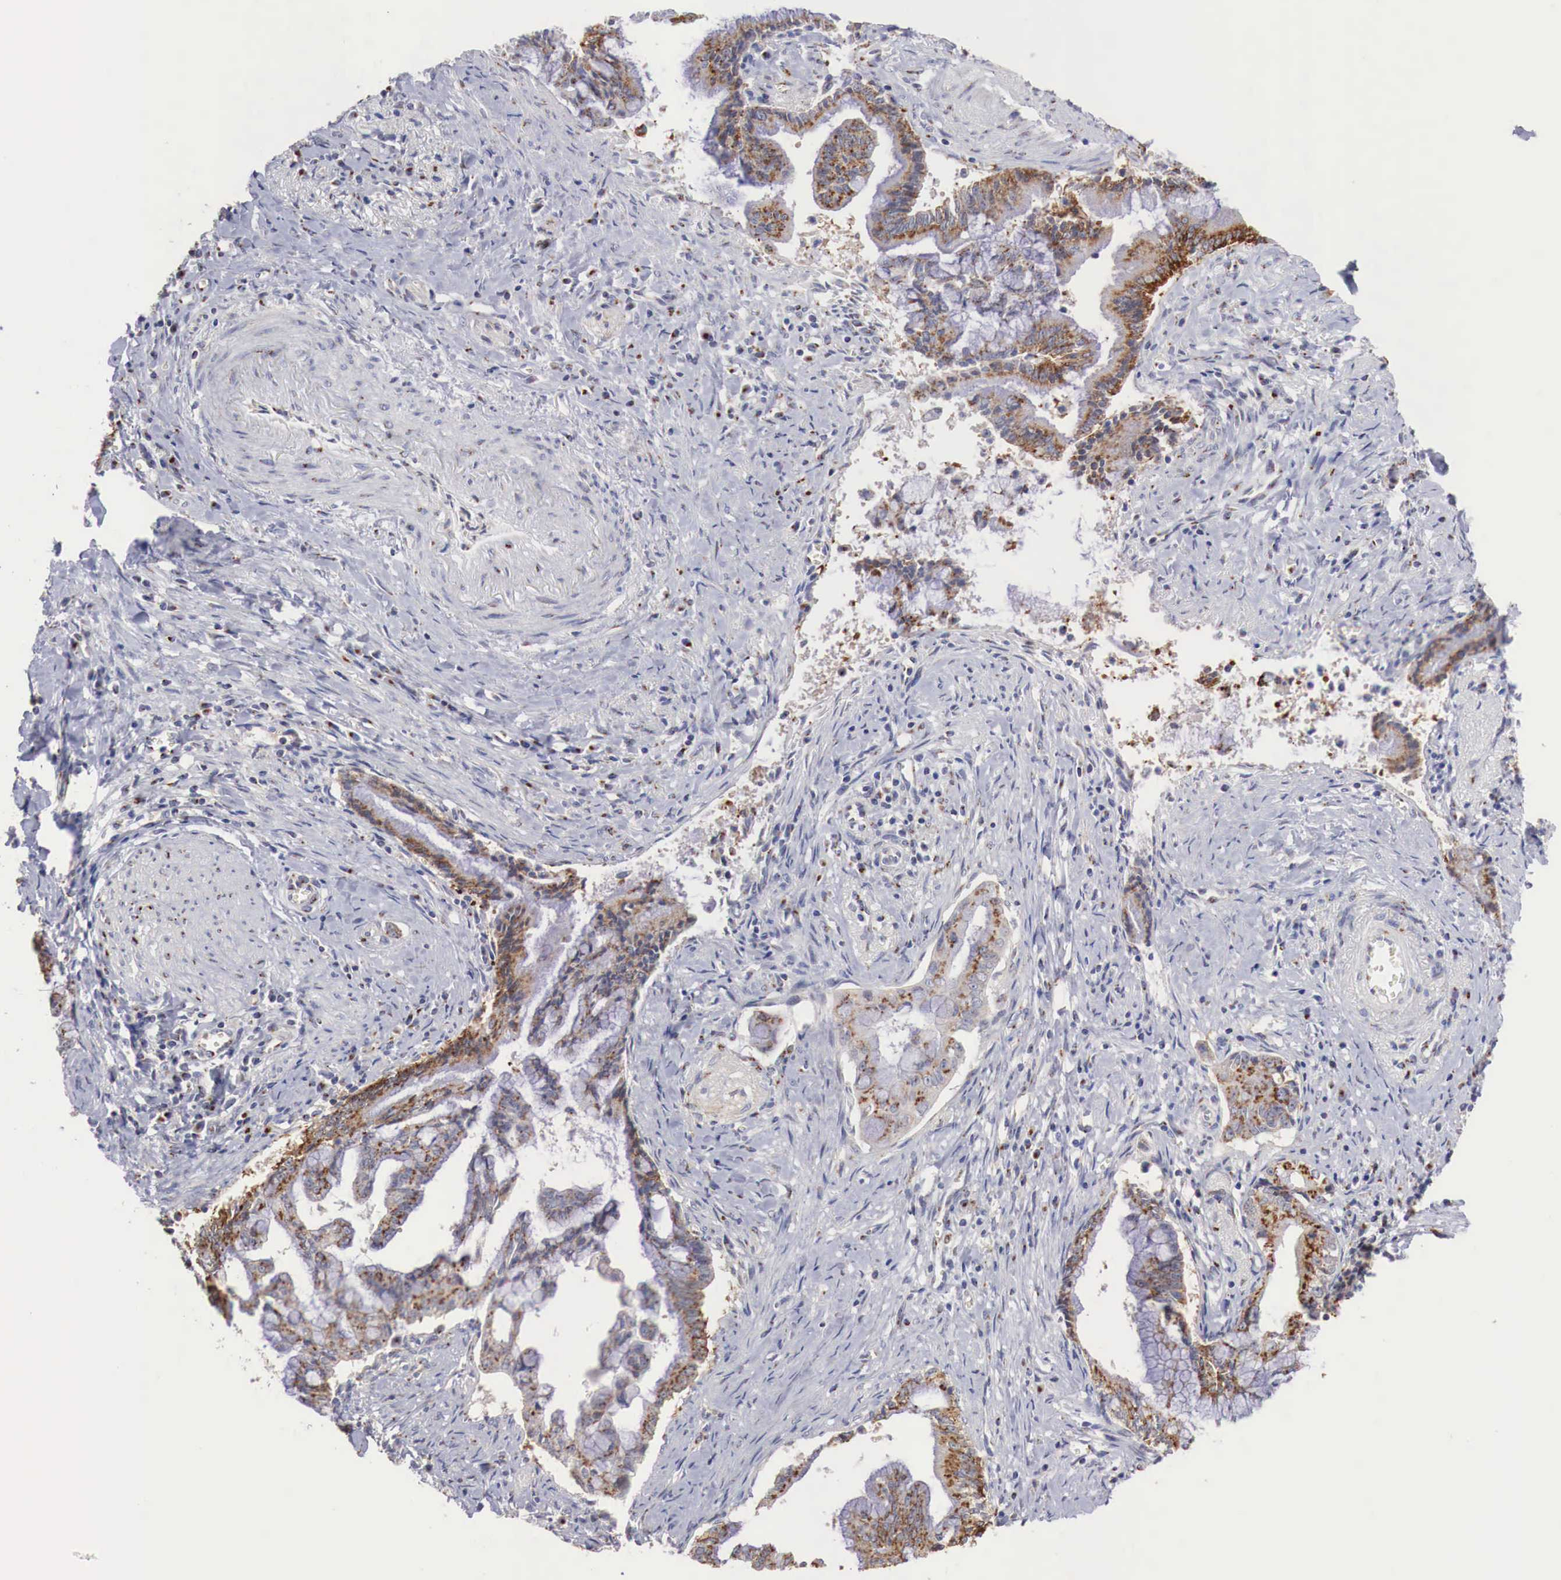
{"staining": {"intensity": "moderate", "quantity": ">75%", "location": "cytoplasmic/membranous"}, "tissue": "pancreatic cancer", "cell_type": "Tumor cells", "image_type": "cancer", "snomed": [{"axis": "morphology", "description": "Adenocarcinoma, NOS"}, {"axis": "topography", "description": "Pancreas"}], "caption": "A brown stain labels moderate cytoplasmic/membranous expression of a protein in human pancreatic adenocarcinoma tumor cells. (DAB (3,3'-diaminobenzidine) IHC with brightfield microscopy, high magnification).", "gene": "SYAP1", "patient": {"sex": "male", "age": 59}}